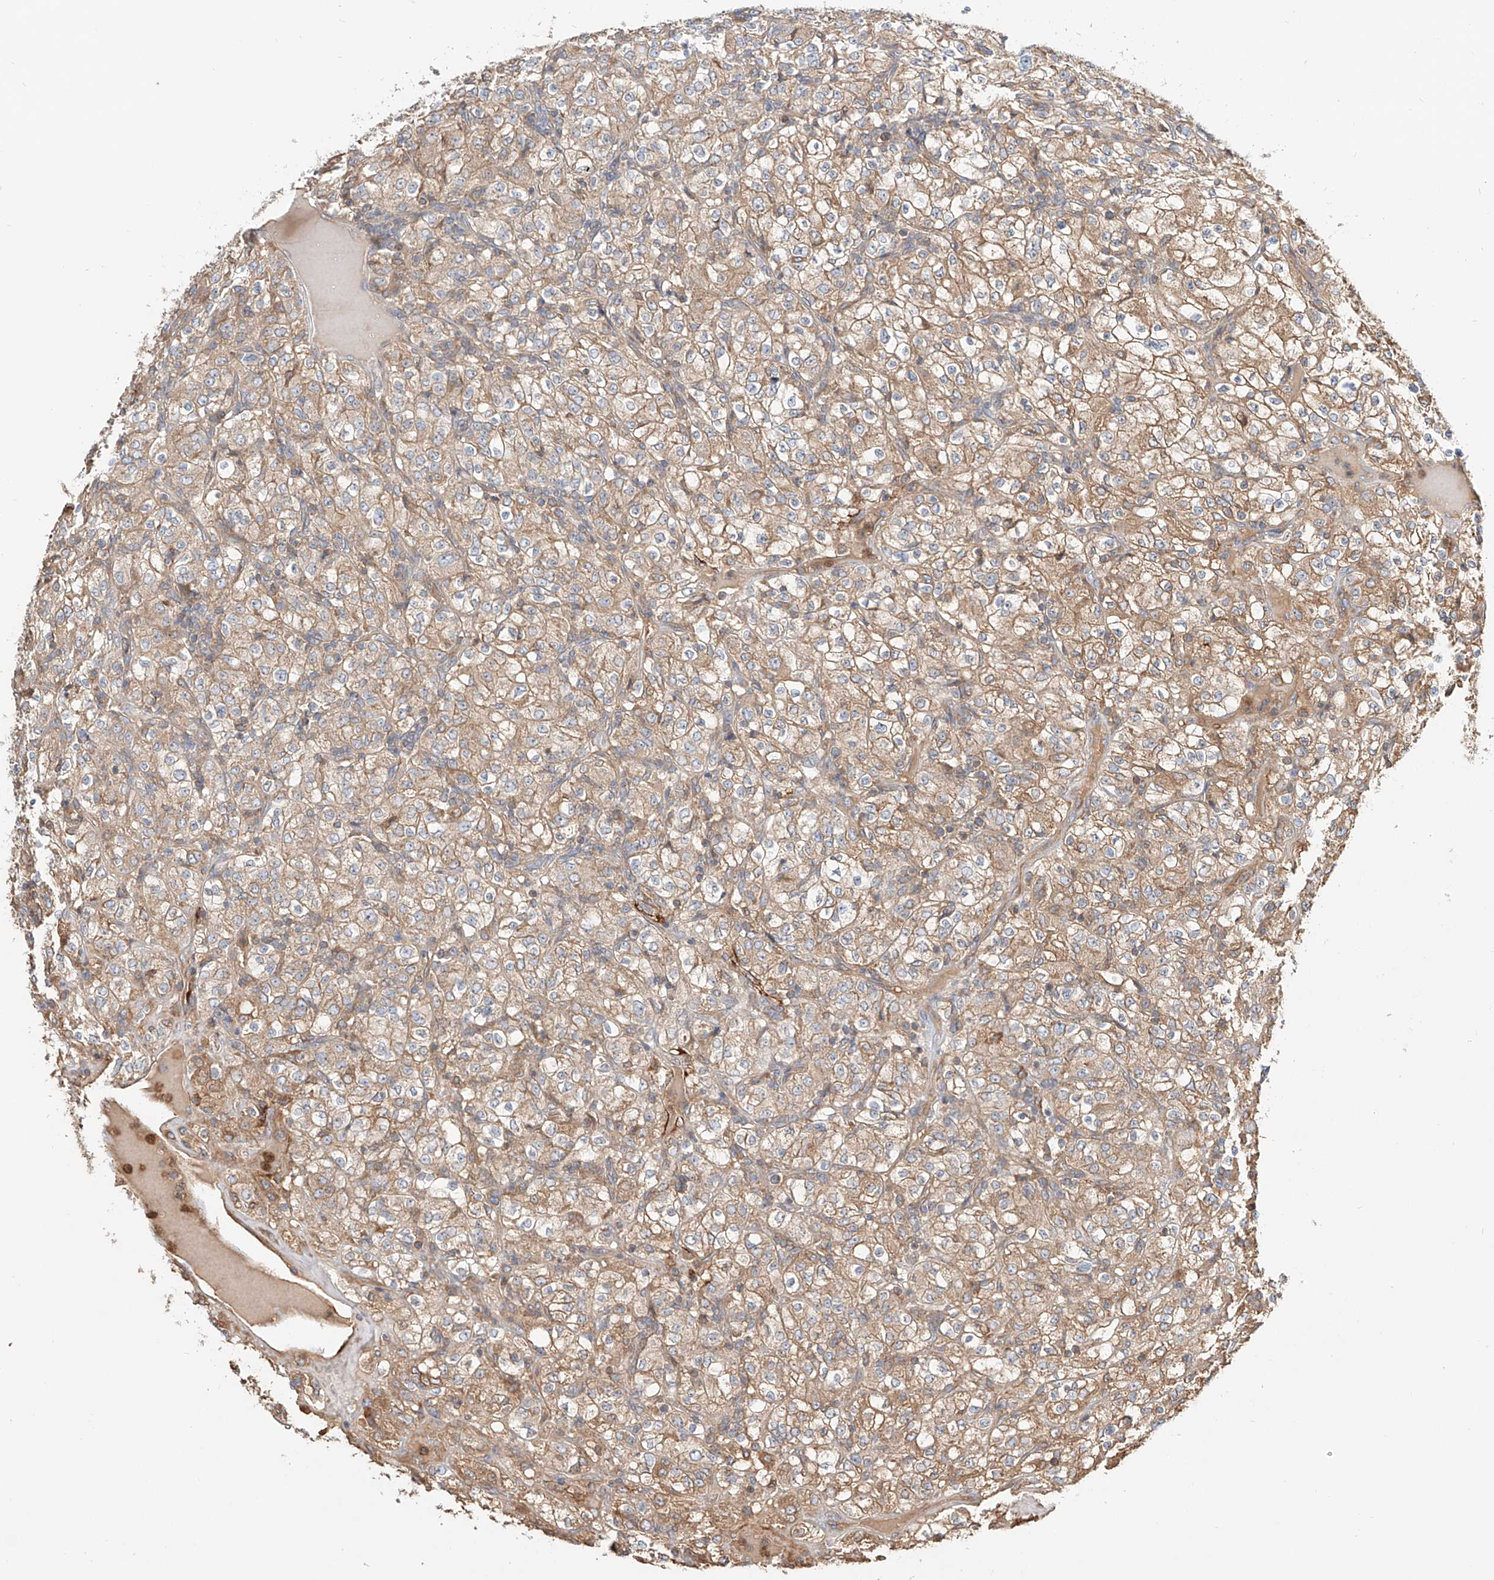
{"staining": {"intensity": "moderate", "quantity": ">75%", "location": "cytoplasmic/membranous"}, "tissue": "renal cancer", "cell_type": "Tumor cells", "image_type": "cancer", "snomed": [{"axis": "morphology", "description": "Normal tissue, NOS"}, {"axis": "morphology", "description": "Adenocarcinoma, NOS"}, {"axis": "topography", "description": "Kidney"}], "caption": "A brown stain highlights moderate cytoplasmic/membranous positivity of a protein in human renal cancer tumor cells.", "gene": "ERO1A", "patient": {"sex": "female", "age": 72}}